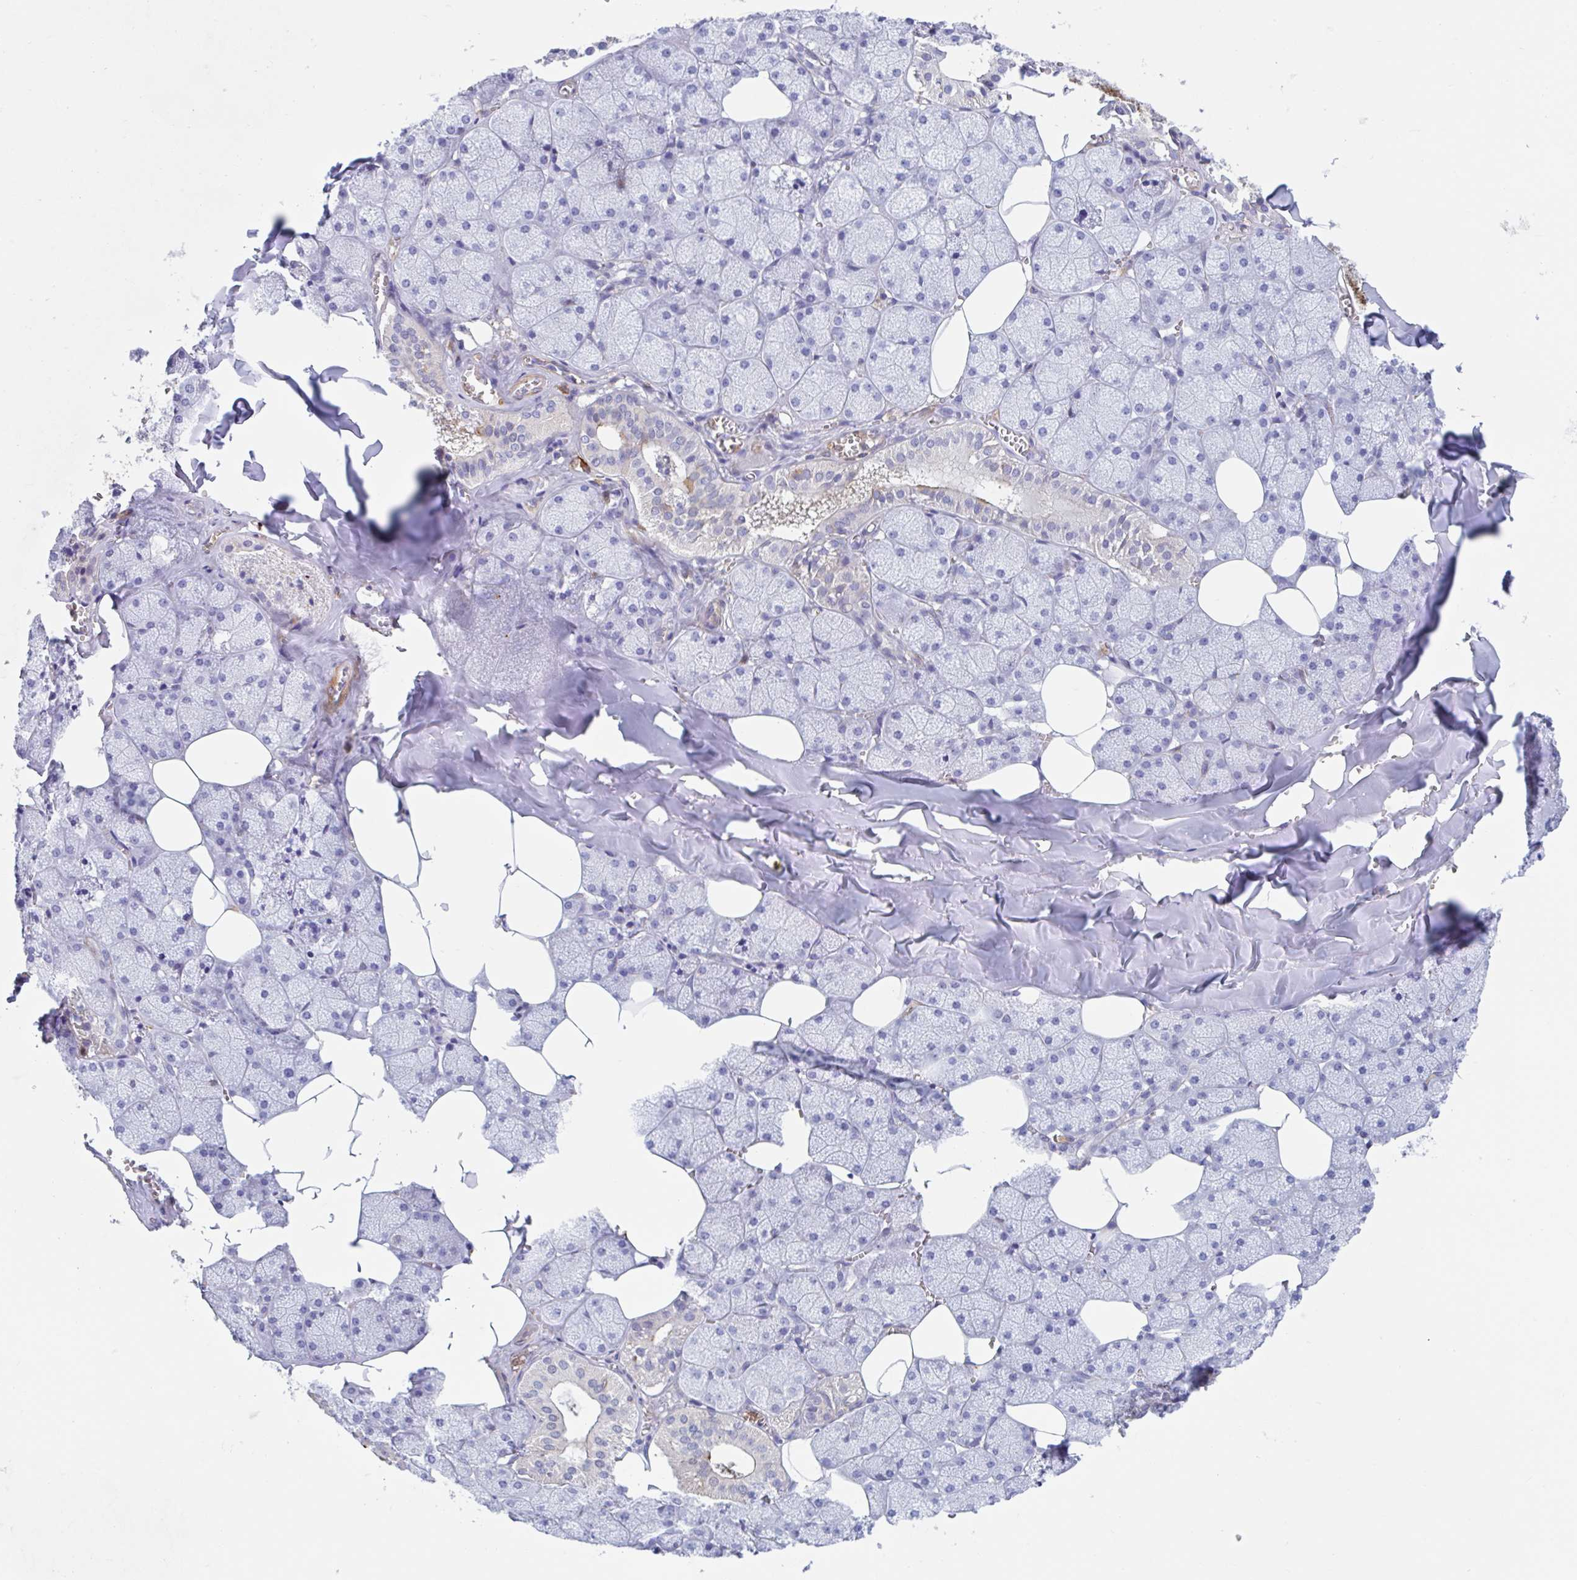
{"staining": {"intensity": "moderate", "quantity": "<25%", "location": "cytoplasmic/membranous"}, "tissue": "salivary gland", "cell_type": "Glandular cells", "image_type": "normal", "snomed": [{"axis": "morphology", "description": "Normal tissue, NOS"}, {"axis": "topography", "description": "Salivary gland"}, {"axis": "topography", "description": "Peripheral nerve tissue"}], "caption": "A brown stain labels moderate cytoplasmic/membranous positivity of a protein in glandular cells of unremarkable human salivary gland.", "gene": "EFHD1", "patient": {"sex": "male", "age": 38}}